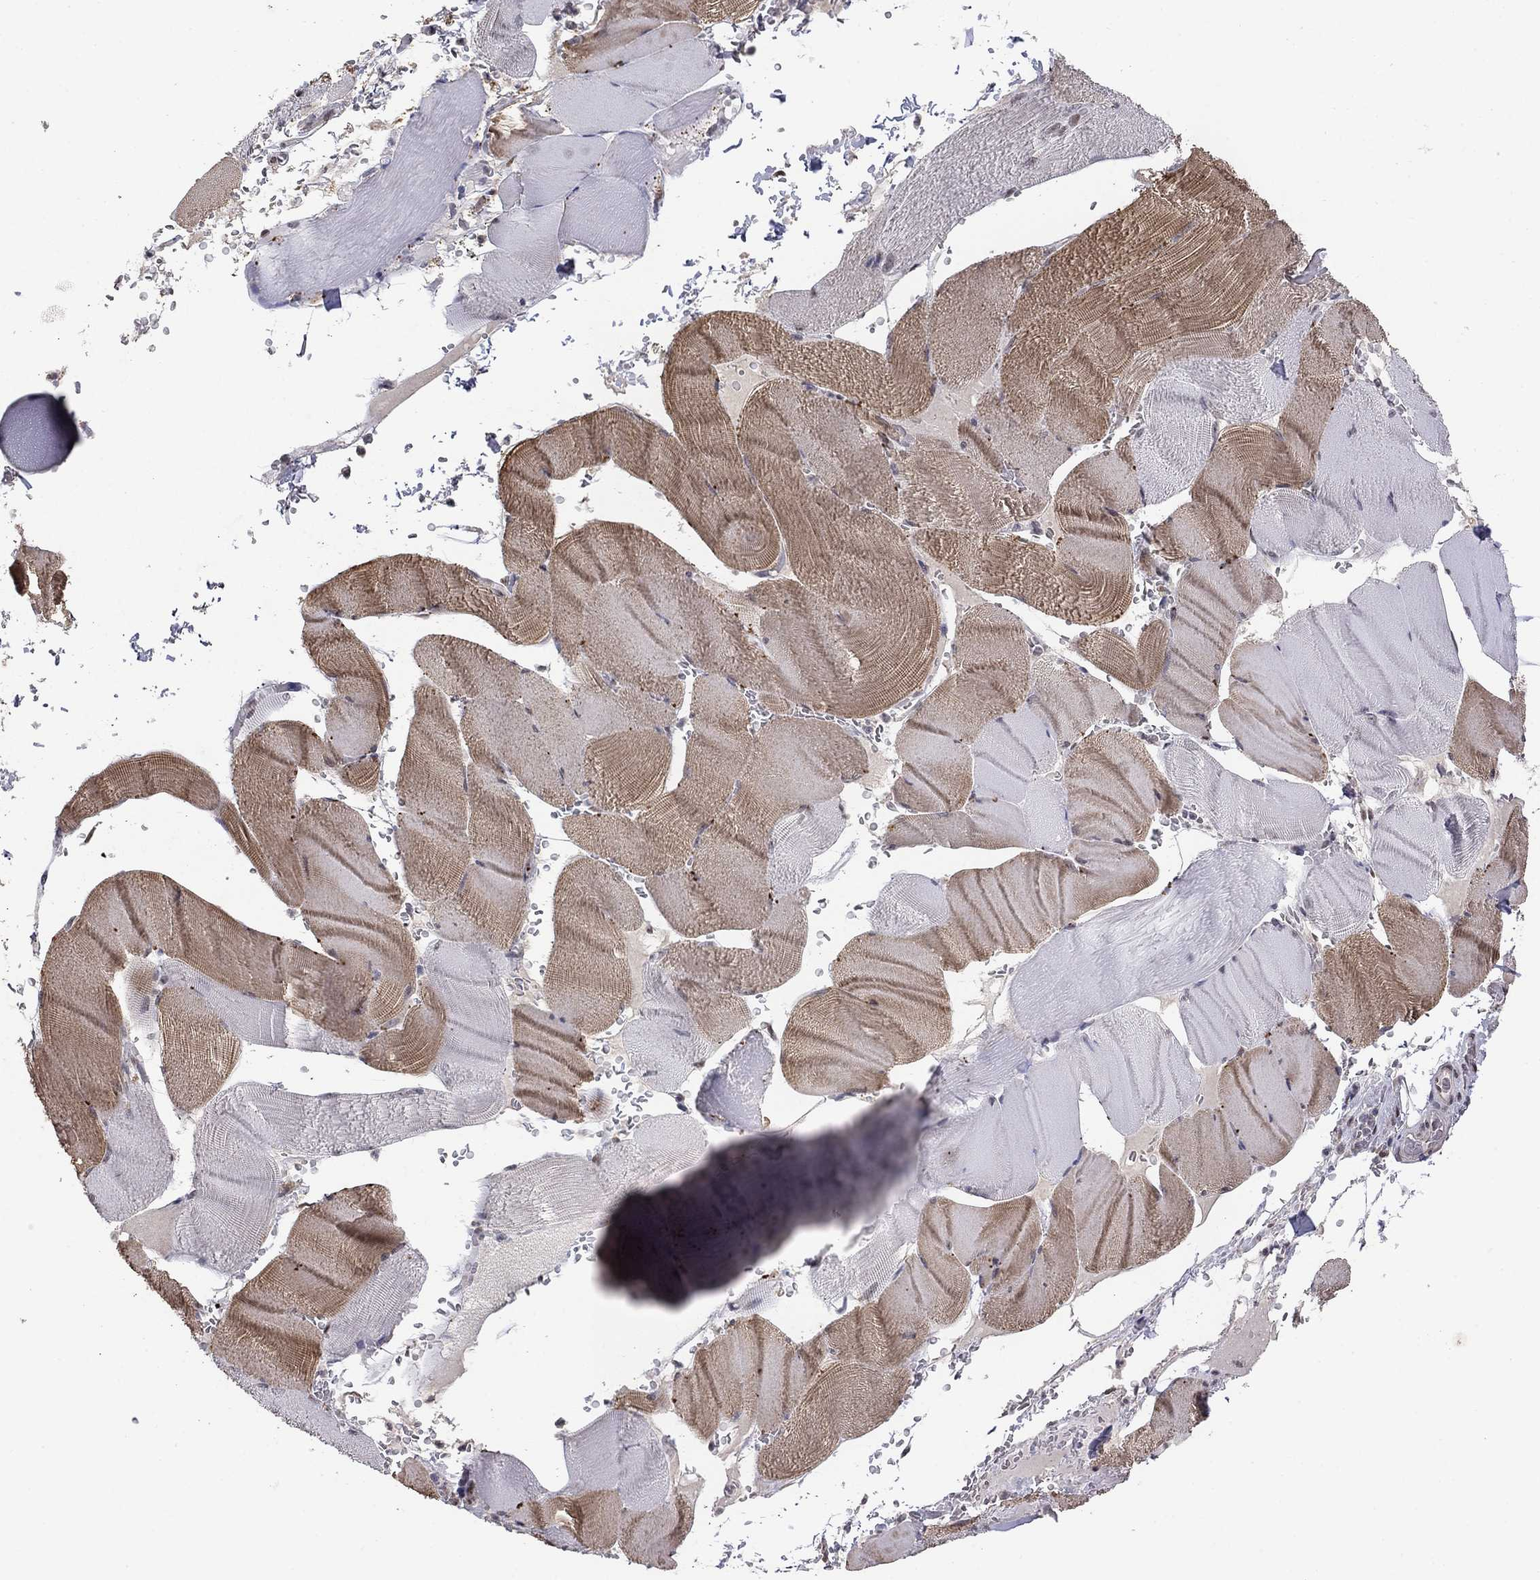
{"staining": {"intensity": "moderate", "quantity": ">75%", "location": "cytoplasmic/membranous"}, "tissue": "skeletal muscle", "cell_type": "Myocytes", "image_type": "normal", "snomed": [{"axis": "morphology", "description": "Normal tissue, NOS"}, {"axis": "topography", "description": "Skeletal muscle"}], "caption": "A brown stain labels moderate cytoplasmic/membranous staining of a protein in myocytes of unremarkable skeletal muscle. (IHC, brightfield microscopy, high magnification).", "gene": "GRIA3", "patient": {"sex": "male", "age": 56}}